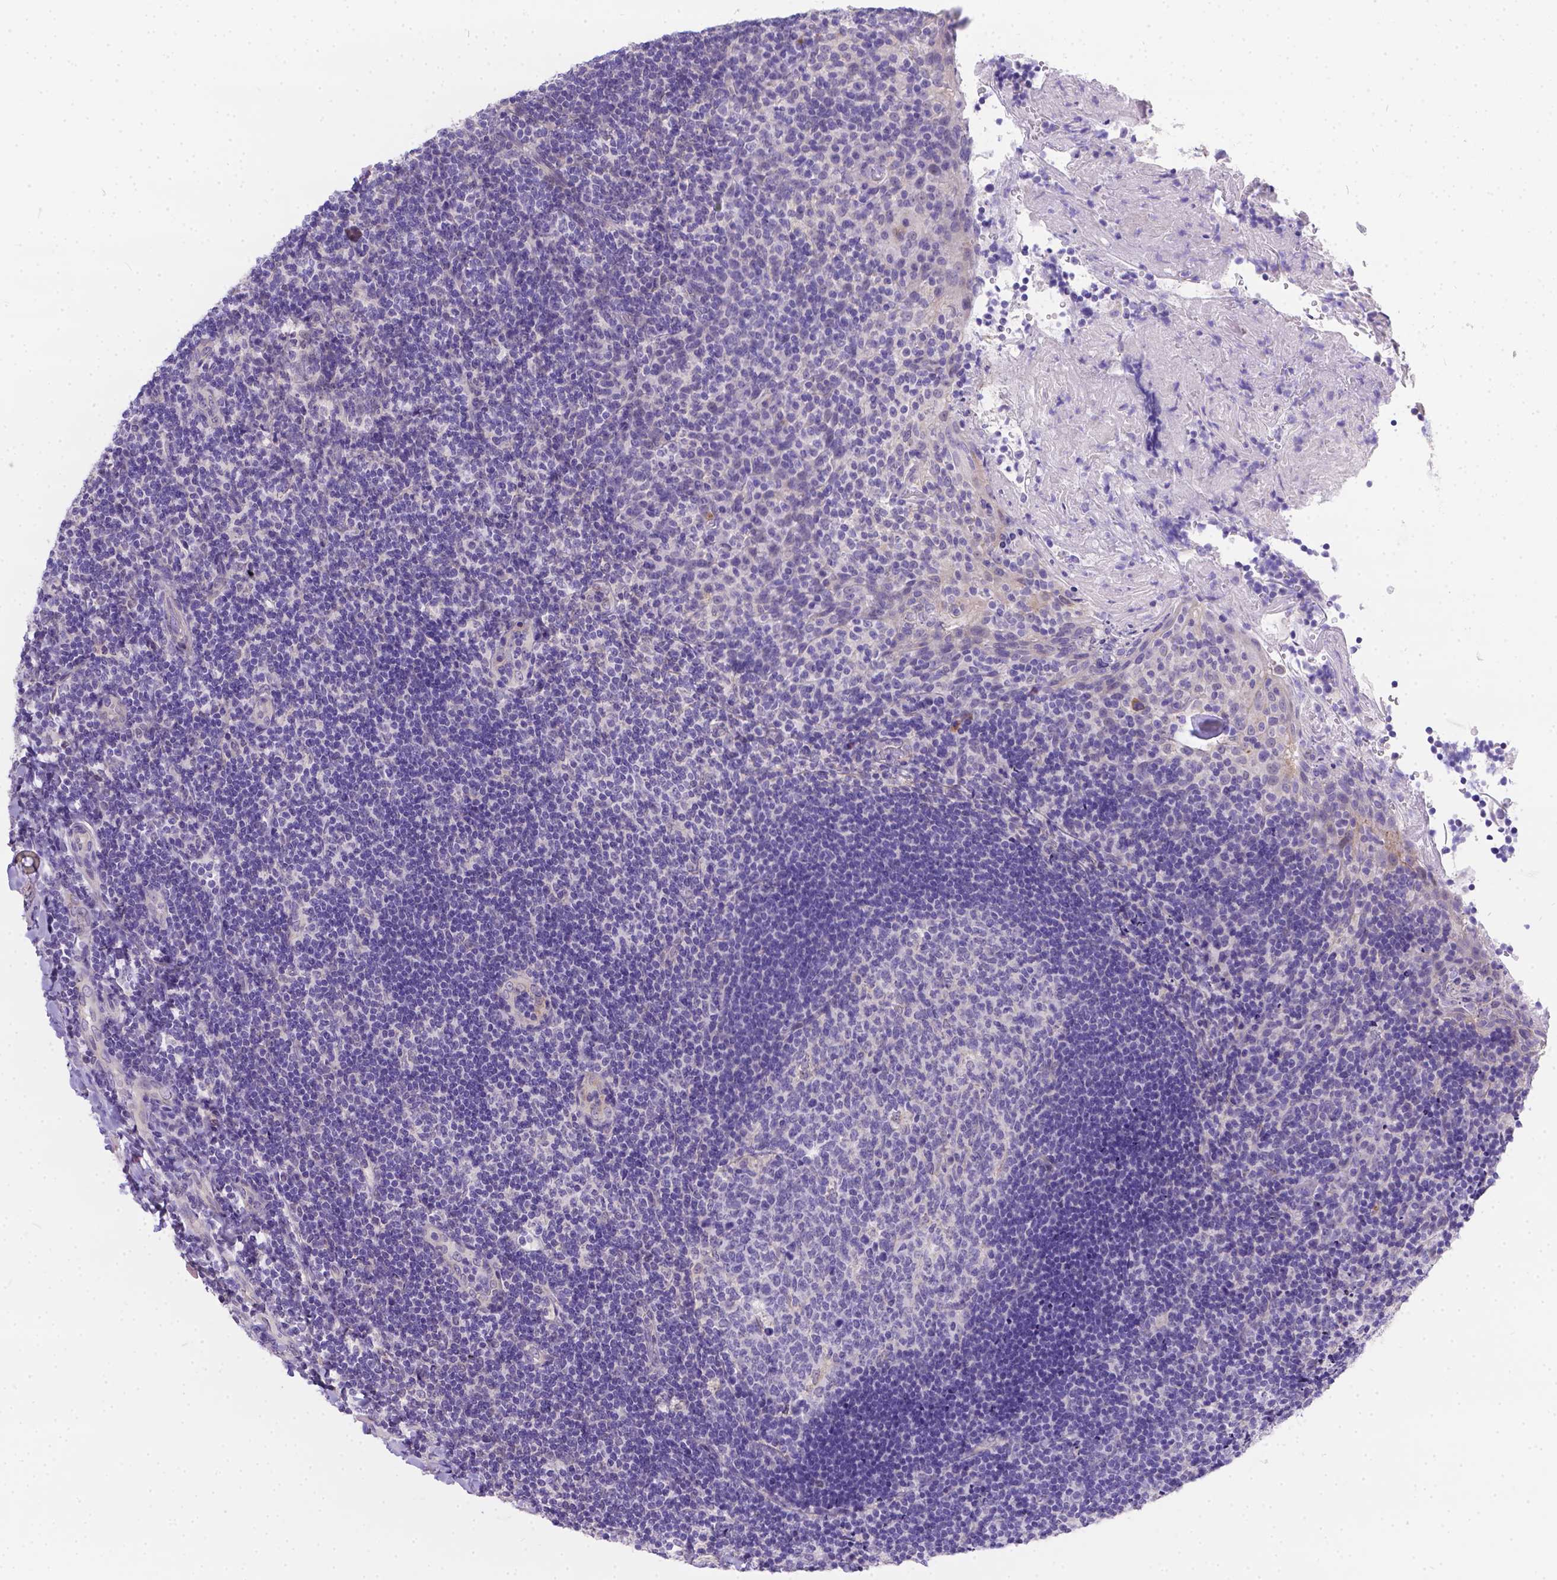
{"staining": {"intensity": "negative", "quantity": "none", "location": "none"}, "tissue": "tonsil", "cell_type": "Germinal center cells", "image_type": "normal", "snomed": [{"axis": "morphology", "description": "Normal tissue, NOS"}, {"axis": "topography", "description": "Tonsil"}], "caption": "Germinal center cells are negative for brown protein staining in unremarkable tonsil. (DAB (3,3'-diaminobenzidine) IHC visualized using brightfield microscopy, high magnification).", "gene": "DLEC1", "patient": {"sex": "female", "age": 10}}